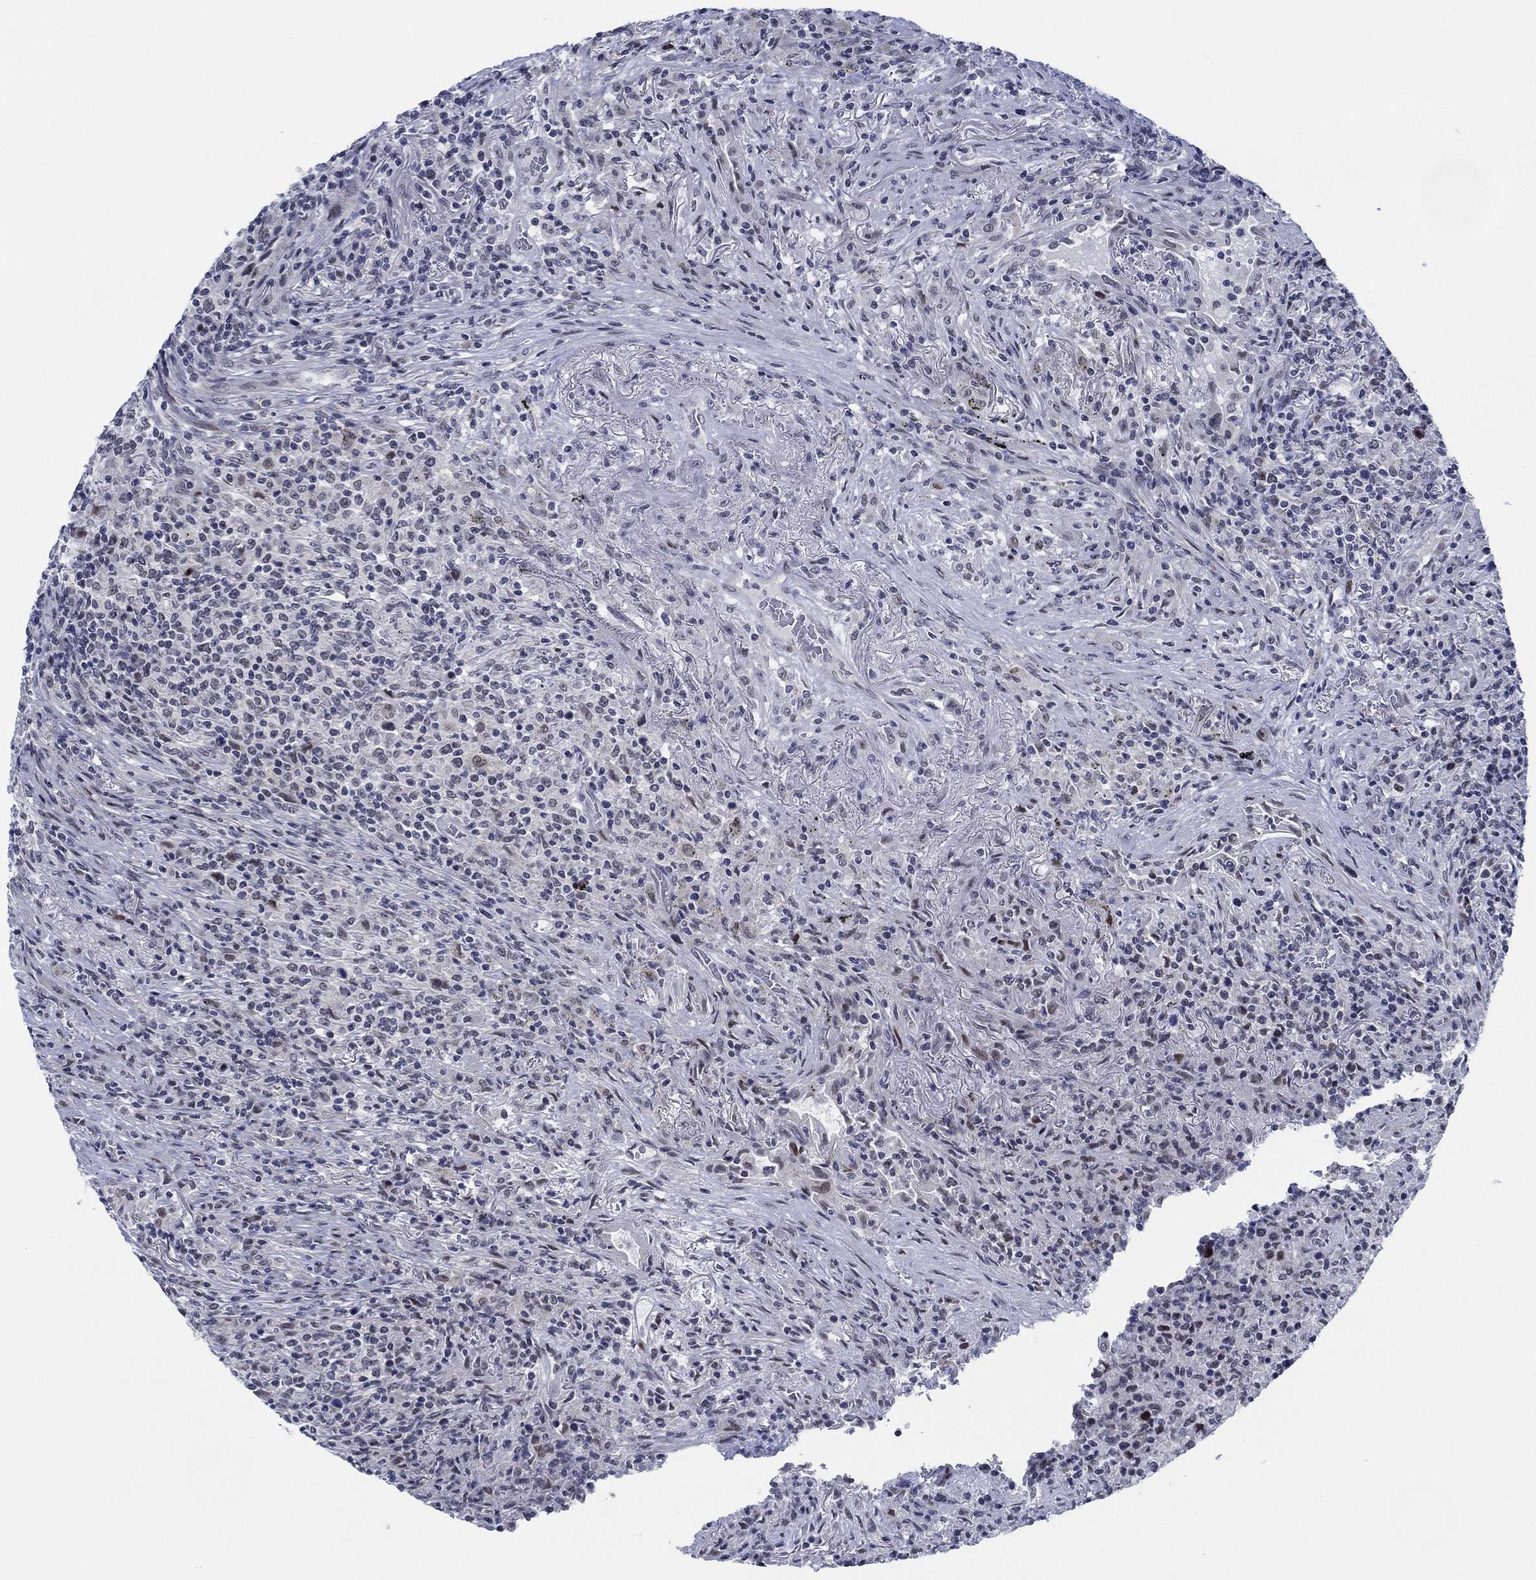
{"staining": {"intensity": "negative", "quantity": "none", "location": "none"}, "tissue": "lymphoma", "cell_type": "Tumor cells", "image_type": "cancer", "snomed": [{"axis": "morphology", "description": "Malignant lymphoma, non-Hodgkin's type, High grade"}, {"axis": "topography", "description": "Lung"}], "caption": "High power microscopy image of an immunohistochemistry photomicrograph of lymphoma, revealing no significant expression in tumor cells. (Brightfield microscopy of DAB IHC at high magnification).", "gene": "NEU3", "patient": {"sex": "male", "age": 79}}